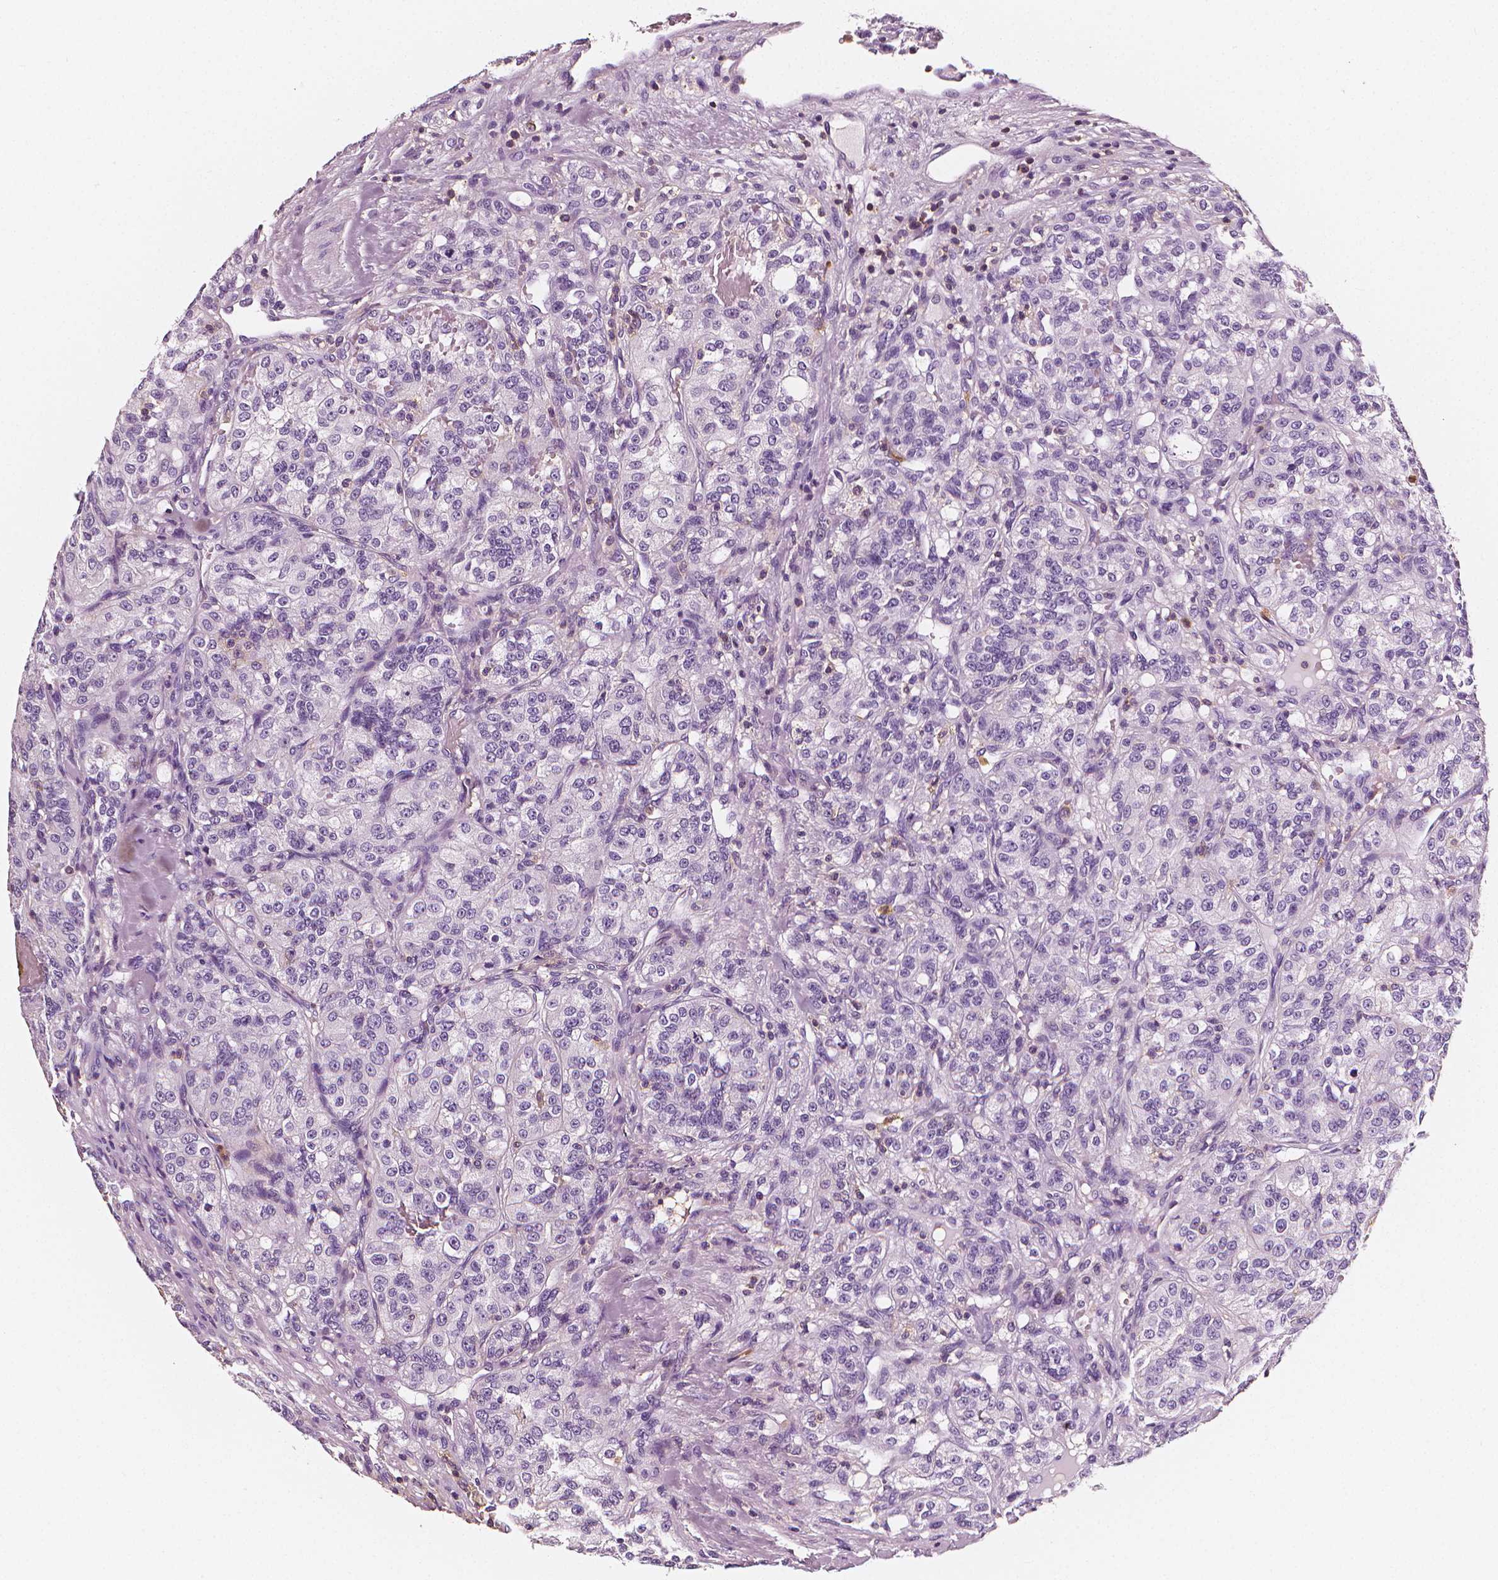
{"staining": {"intensity": "negative", "quantity": "none", "location": "none"}, "tissue": "renal cancer", "cell_type": "Tumor cells", "image_type": "cancer", "snomed": [{"axis": "morphology", "description": "Adenocarcinoma, NOS"}, {"axis": "topography", "description": "Kidney"}], "caption": "Tumor cells are negative for brown protein staining in adenocarcinoma (renal).", "gene": "PTPRC", "patient": {"sex": "female", "age": 63}}